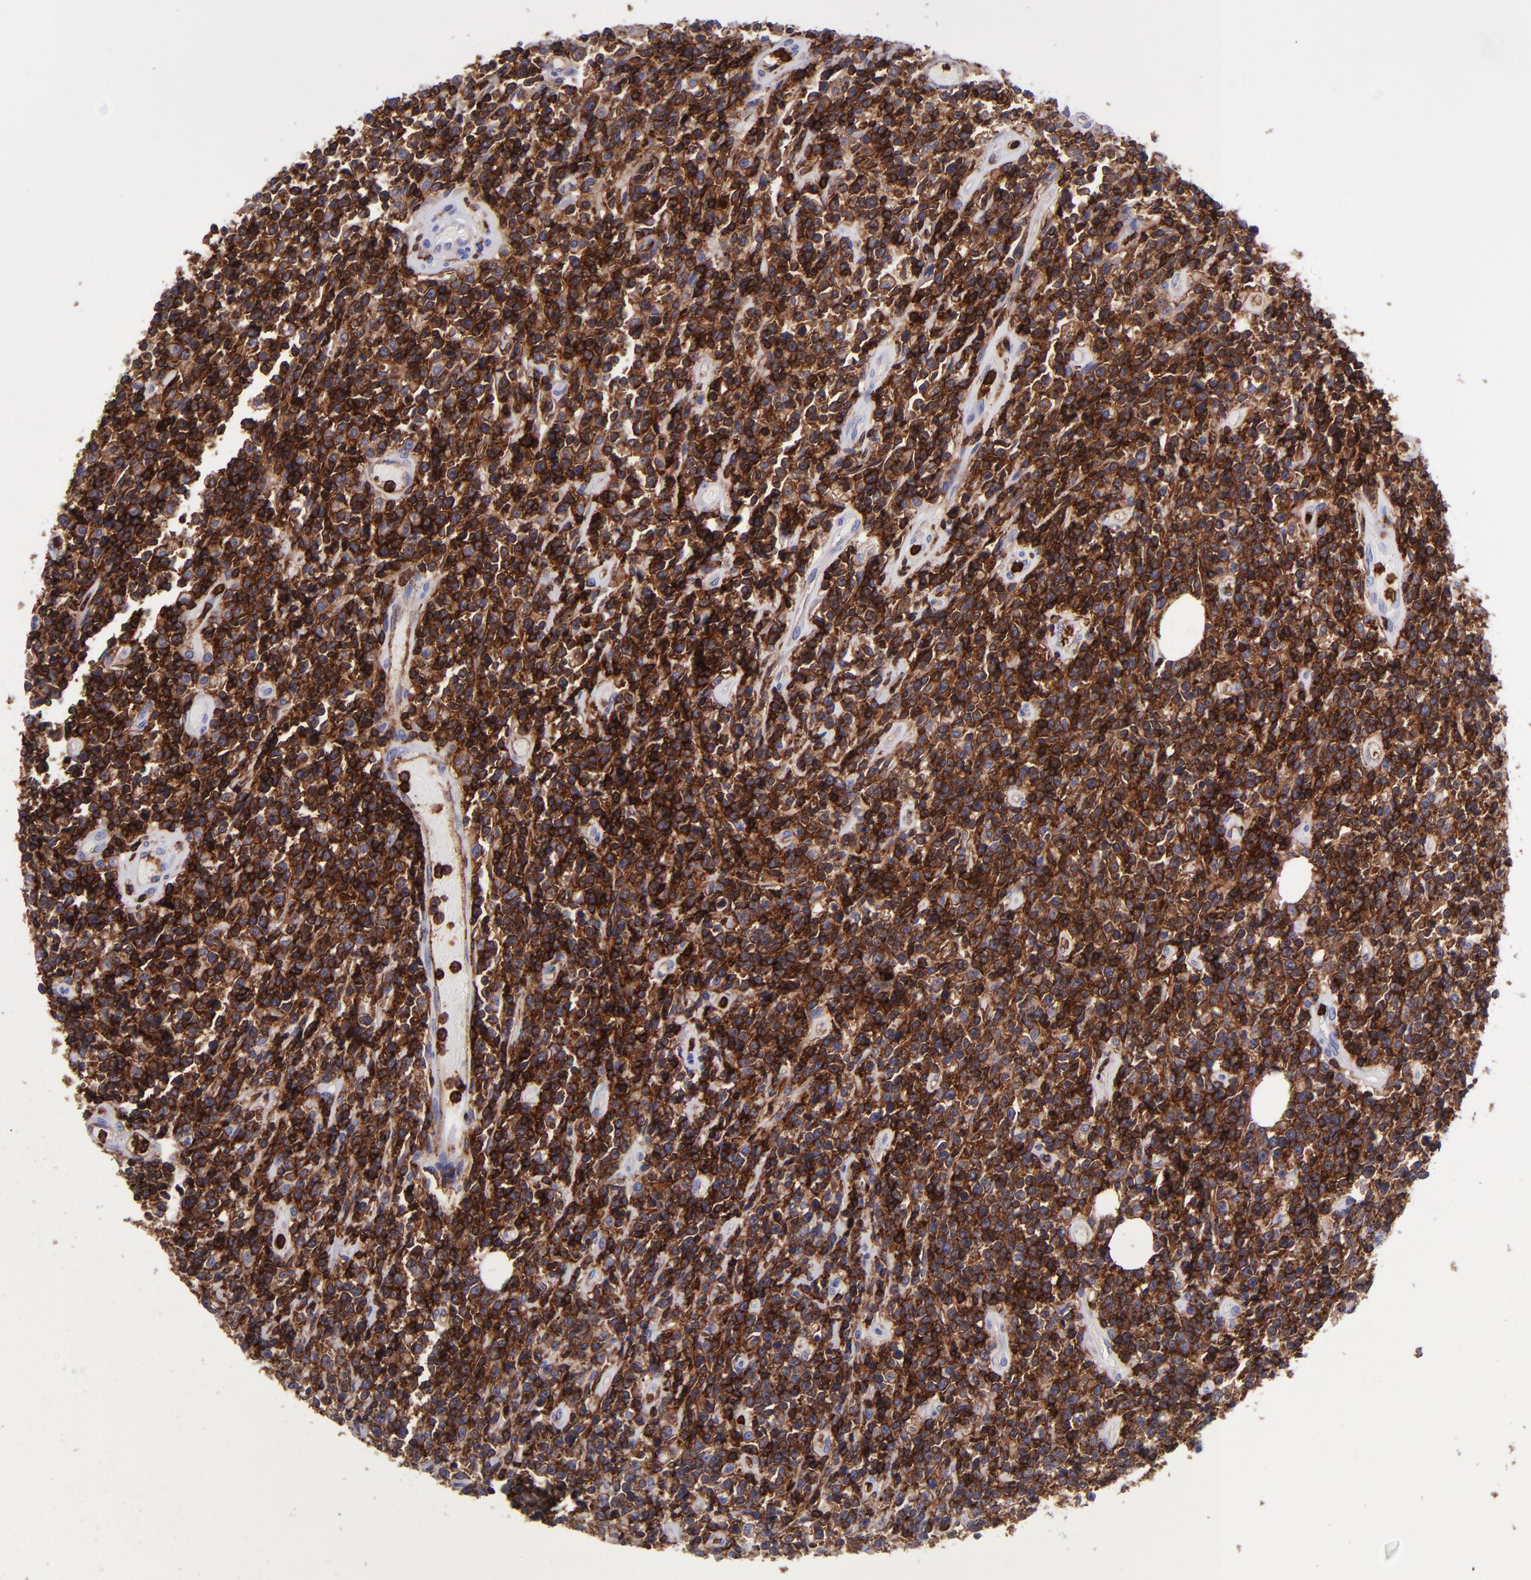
{"staining": {"intensity": "strong", "quantity": ">75%", "location": "cytoplasmic/membranous"}, "tissue": "lymphoma", "cell_type": "Tumor cells", "image_type": "cancer", "snomed": [{"axis": "morphology", "description": "Malignant lymphoma, non-Hodgkin's type, High grade"}, {"axis": "topography", "description": "Colon"}], "caption": "High-grade malignant lymphoma, non-Hodgkin's type tissue displays strong cytoplasmic/membranous staining in about >75% of tumor cells", "gene": "ICAM3", "patient": {"sex": "male", "age": 82}}